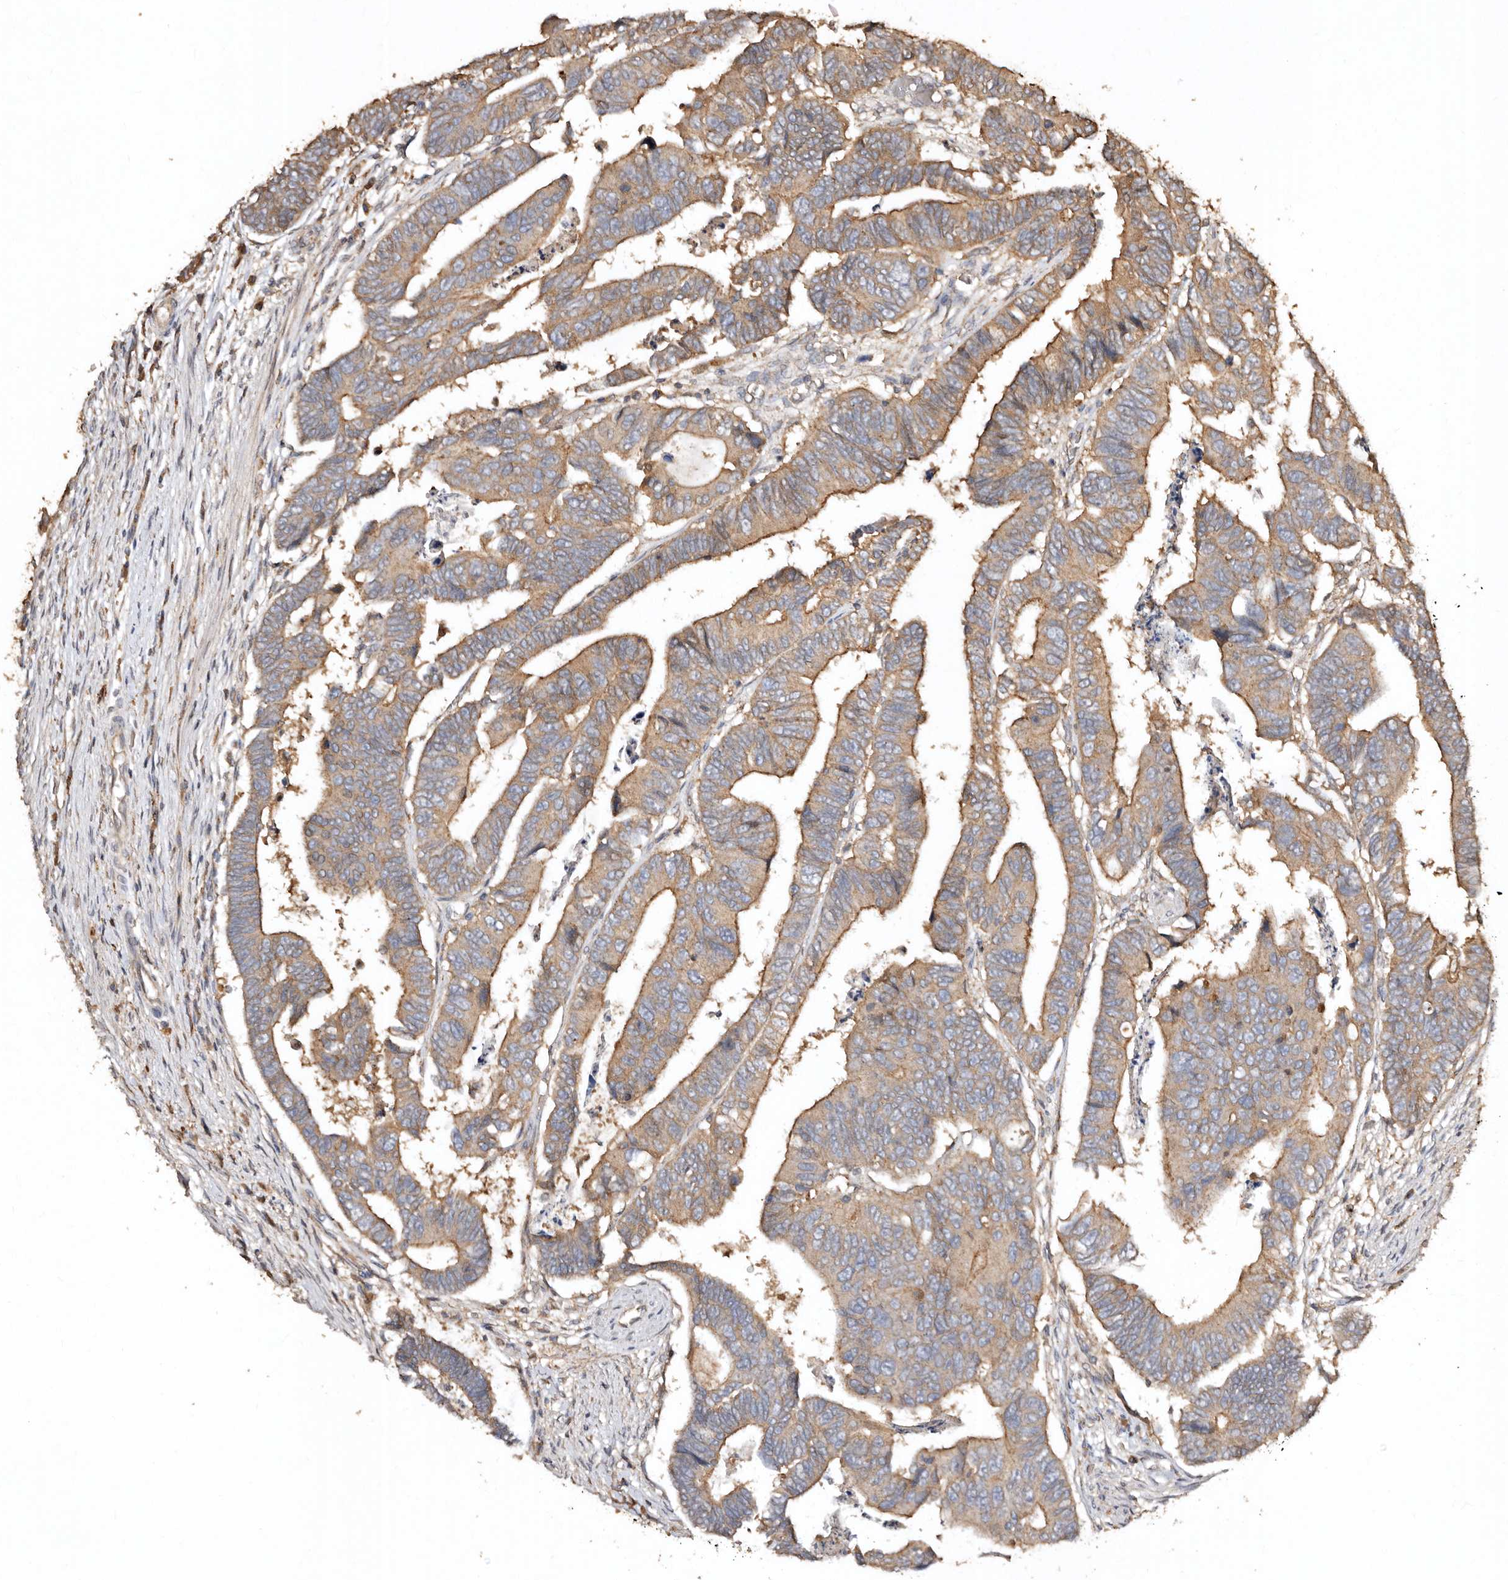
{"staining": {"intensity": "moderate", "quantity": ">75%", "location": "cytoplasmic/membranous"}, "tissue": "colorectal cancer", "cell_type": "Tumor cells", "image_type": "cancer", "snomed": [{"axis": "morphology", "description": "Adenocarcinoma, NOS"}, {"axis": "topography", "description": "Rectum"}], "caption": "DAB immunohistochemical staining of colorectal adenocarcinoma demonstrates moderate cytoplasmic/membranous protein positivity in about >75% of tumor cells.", "gene": "FARS2", "patient": {"sex": "female", "age": 65}}